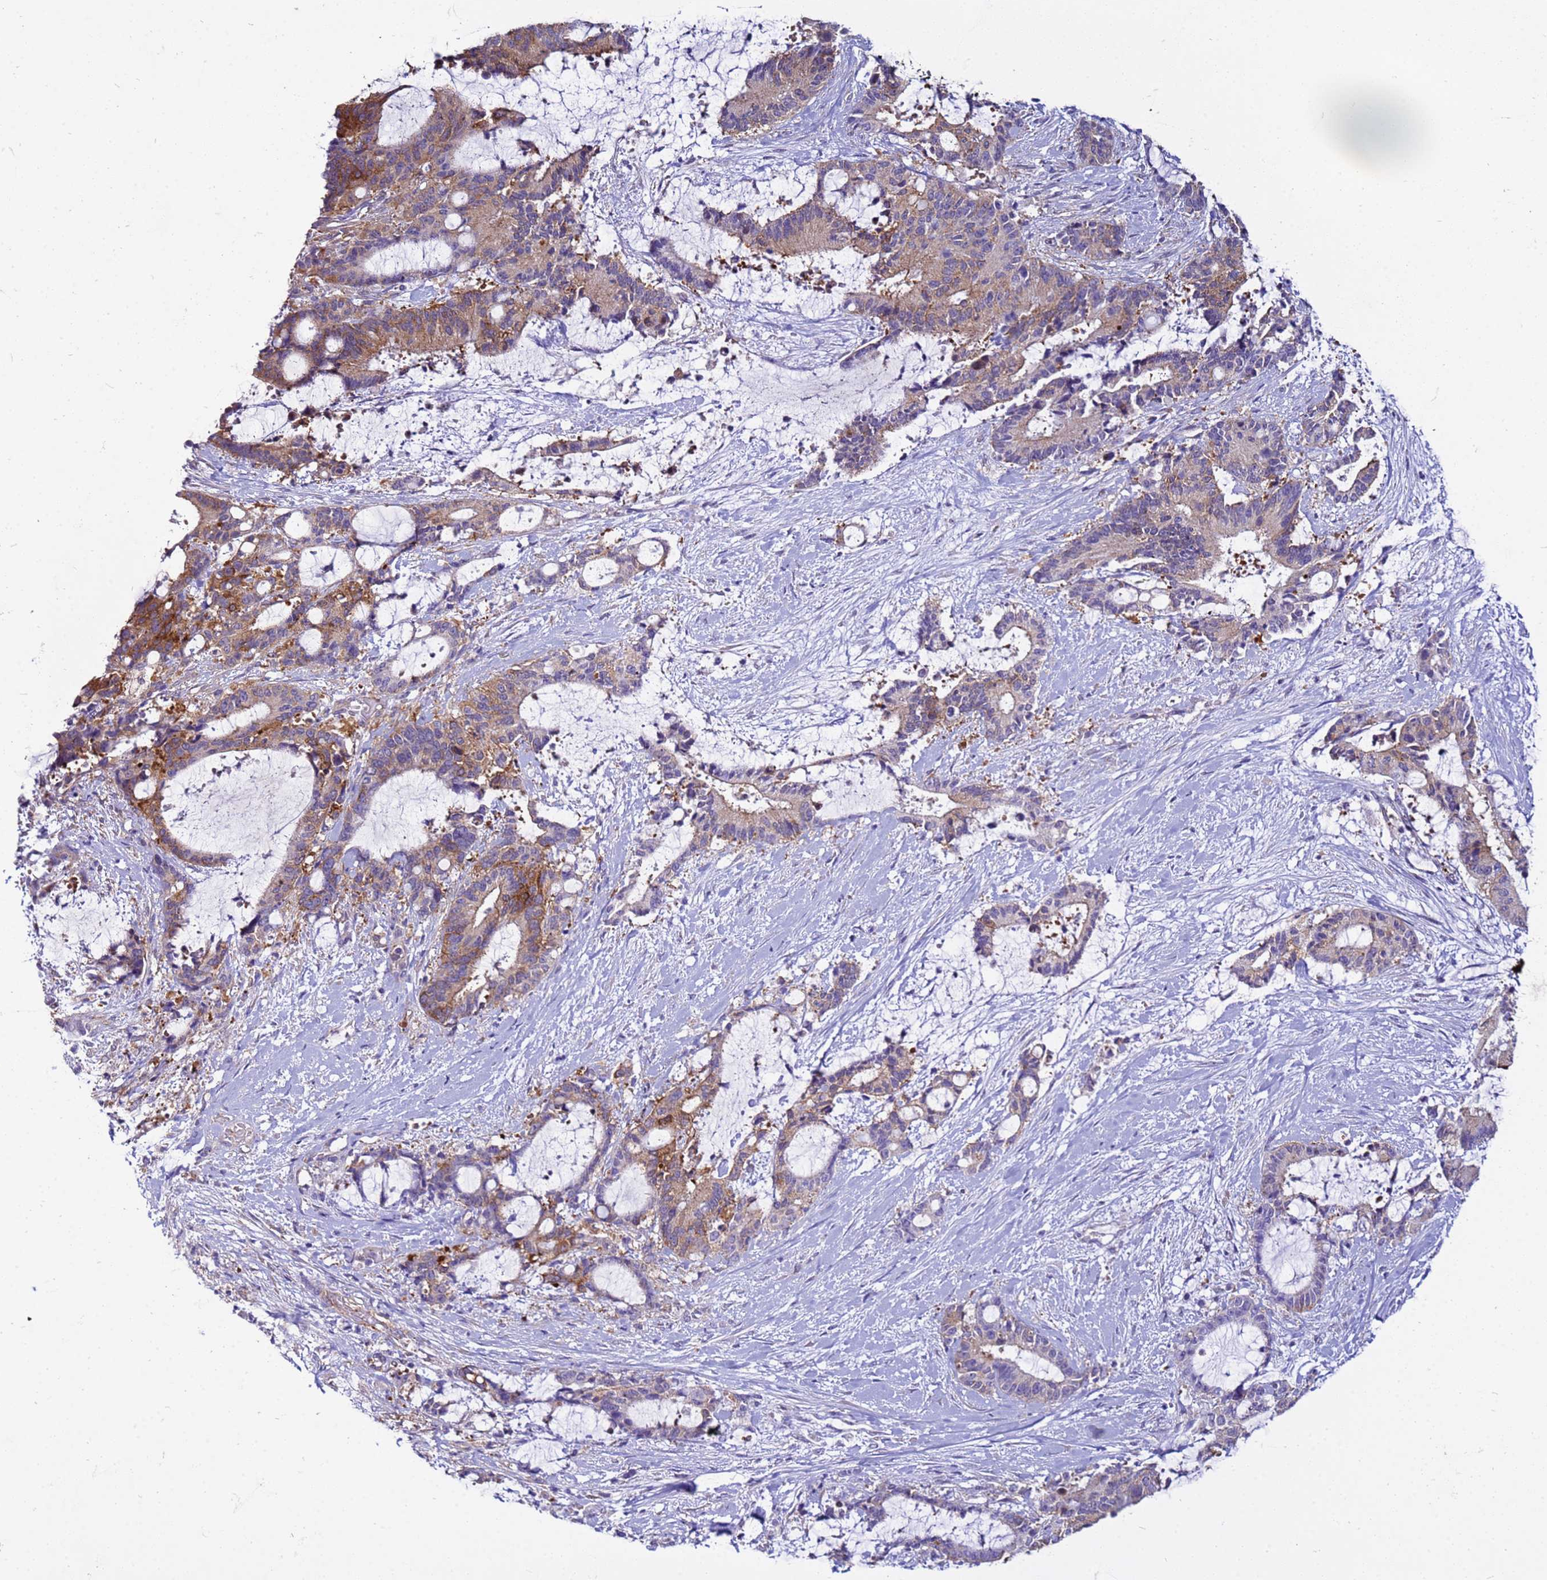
{"staining": {"intensity": "moderate", "quantity": "25%-75%", "location": "cytoplasmic/membranous"}, "tissue": "liver cancer", "cell_type": "Tumor cells", "image_type": "cancer", "snomed": [{"axis": "morphology", "description": "Normal tissue, NOS"}, {"axis": "morphology", "description": "Cholangiocarcinoma"}, {"axis": "topography", "description": "Liver"}, {"axis": "topography", "description": "Peripheral nerve tissue"}], "caption": "Immunohistochemical staining of liver cholangiocarcinoma exhibits moderate cytoplasmic/membranous protein positivity in about 25%-75% of tumor cells.", "gene": "PKD1", "patient": {"sex": "female", "age": 73}}